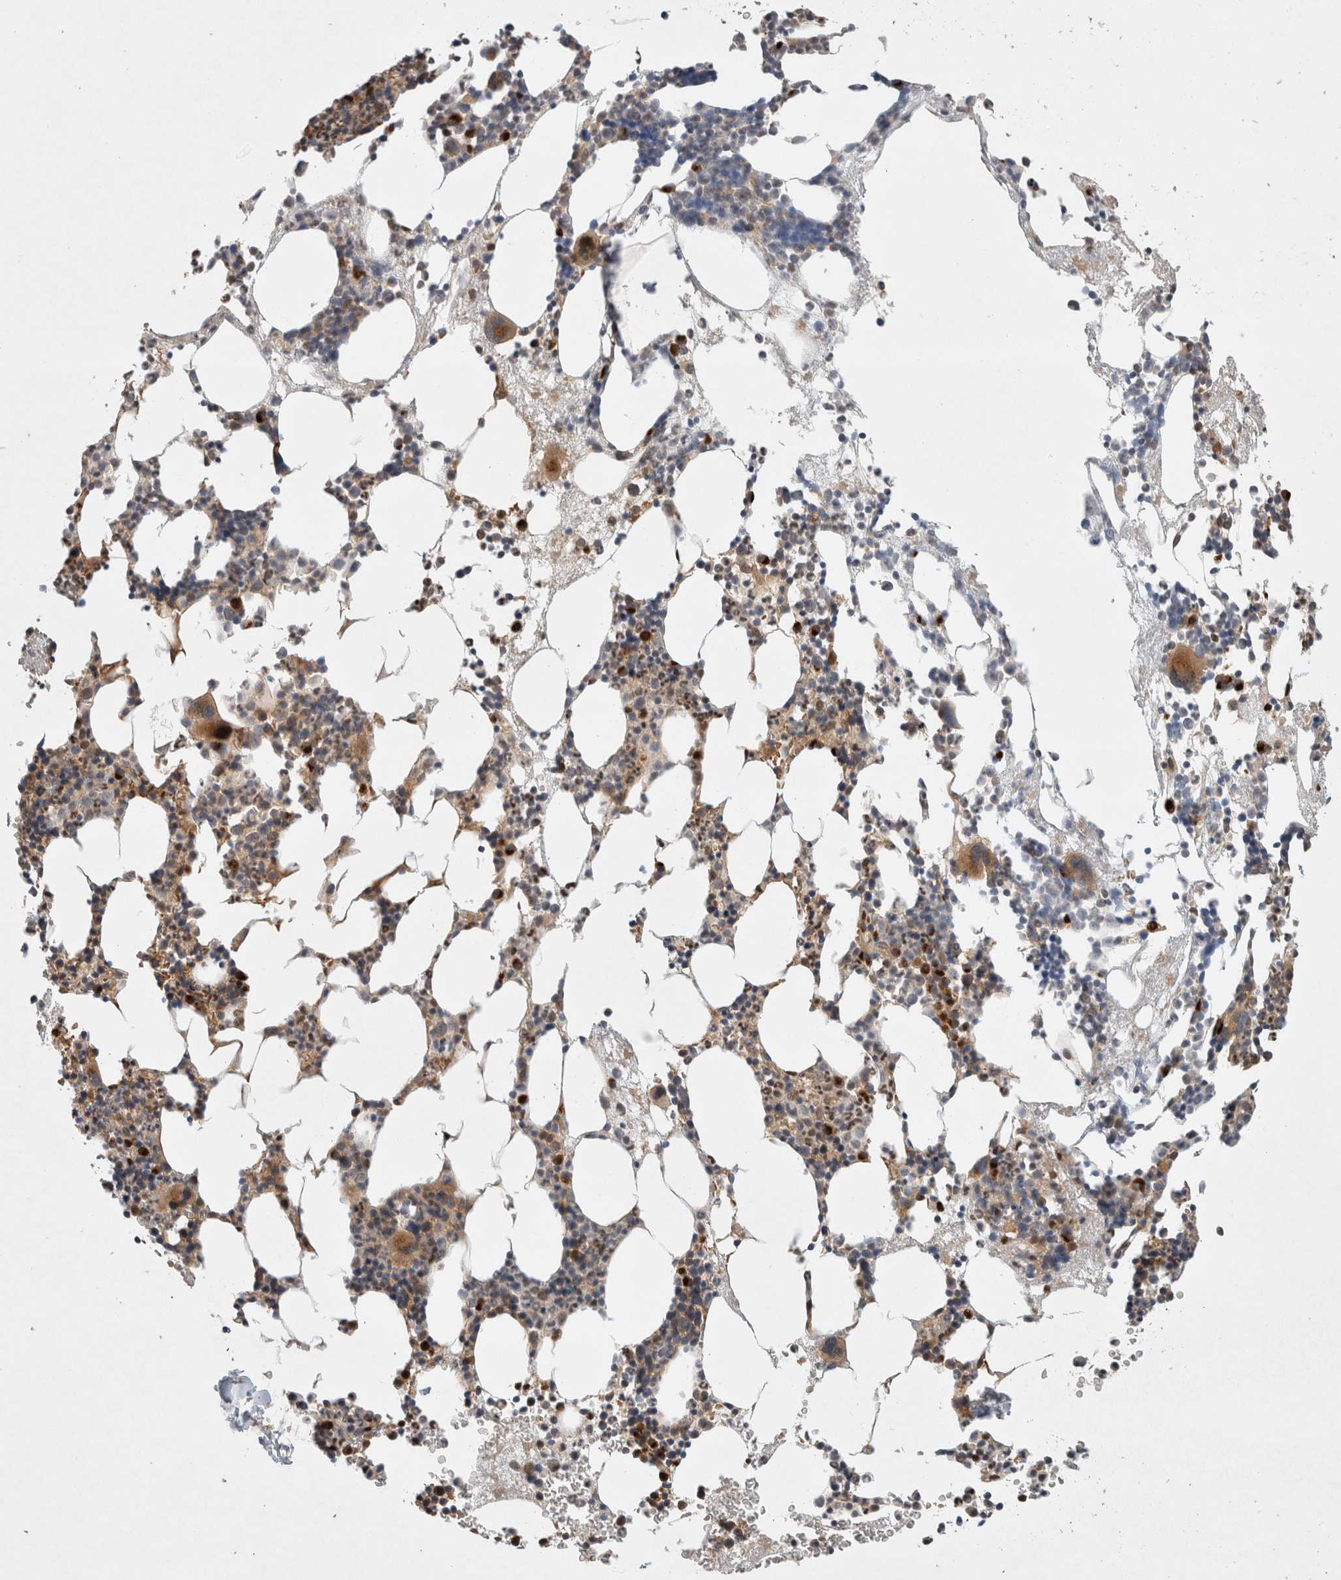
{"staining": {"intensity": "moderate", "quantity": "25%-75%", "location": "cytoplasmic/membranous,nuclear"}, "tissue": "bone marrow", "cell_type": "Hematopoietic cells", "image_type": "normal", "snomed": [{"axis": "morphology", "description": "Normal tissue, NOS"}, {"axis": "morphology", "description": "Inflammation, NOS"}, {"axis": "topography", "description": "Bone marrow"}], "caption": "Protein analysis of unremarkable bone marrow exhibits moderate cytoplasmic/membranous,nuclear positivity in approximately 25%-75% of hematopoietic cells. The staining was performed using DAB, with brown indicating positive protein expression. Nuclei are stained blue with hematoxylin.", "gene": "OTUD6B", "patient": {"sex": "female", "age": 67}}